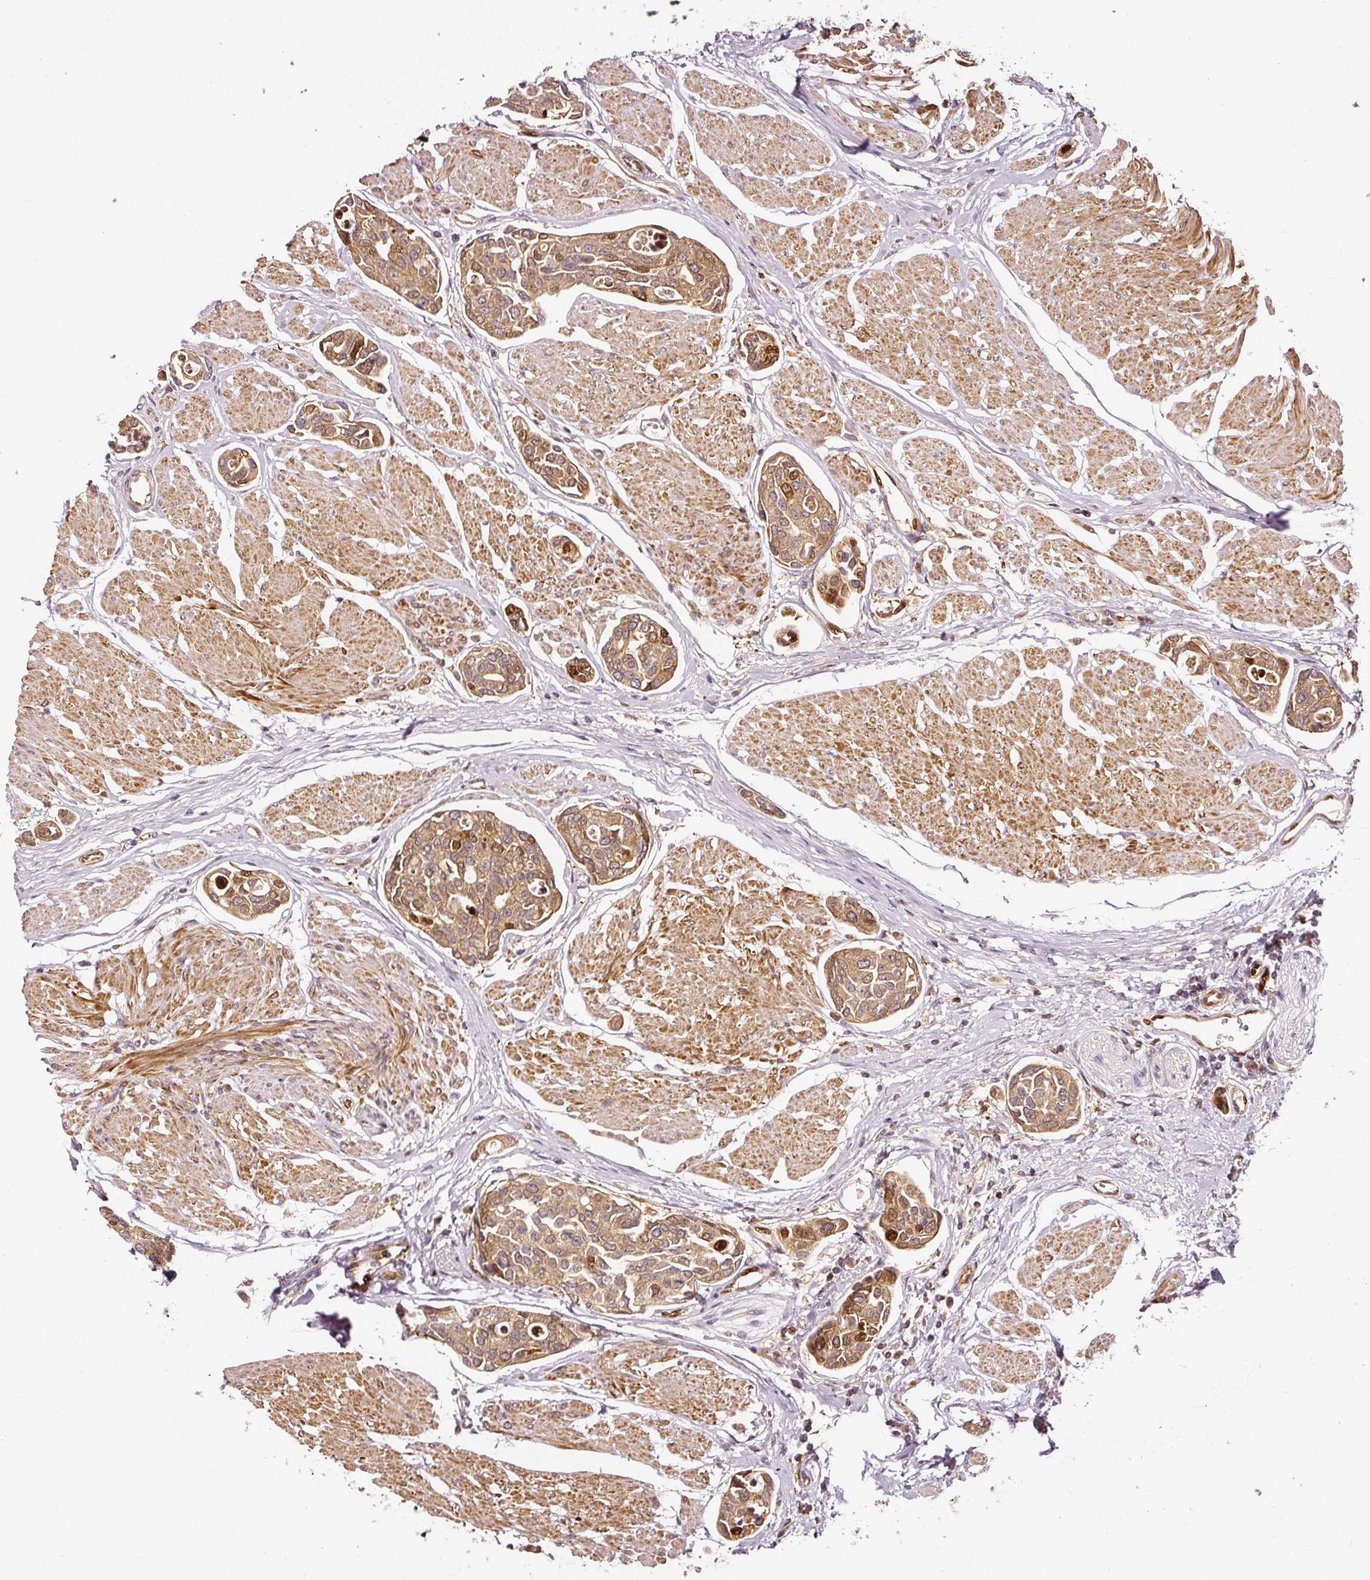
{"staining": {"intensity": "moderate", "quantity": ">75%", "location": "cytoplasmic/membranous,nuclear"}, "tissue": "urothelial cancer", "cell_type": "Tumor cells", "image_type": "cancer", "snomed": [{"axis": "morphology", "description": "Urothelial carcinoma, High grade"}, {"axis": "topography", "description": "Urinary bladder"}], "caption": "Urothelial cancer stained with IHC reveals moderate cytoplasmic/membranous and nuclear expression in about >75% of tumor cells. (Brightfield microscopy of DAB IHC at high magnification).", "gene": "NAPA", "patient": {"sex": "male", "age": 78}}